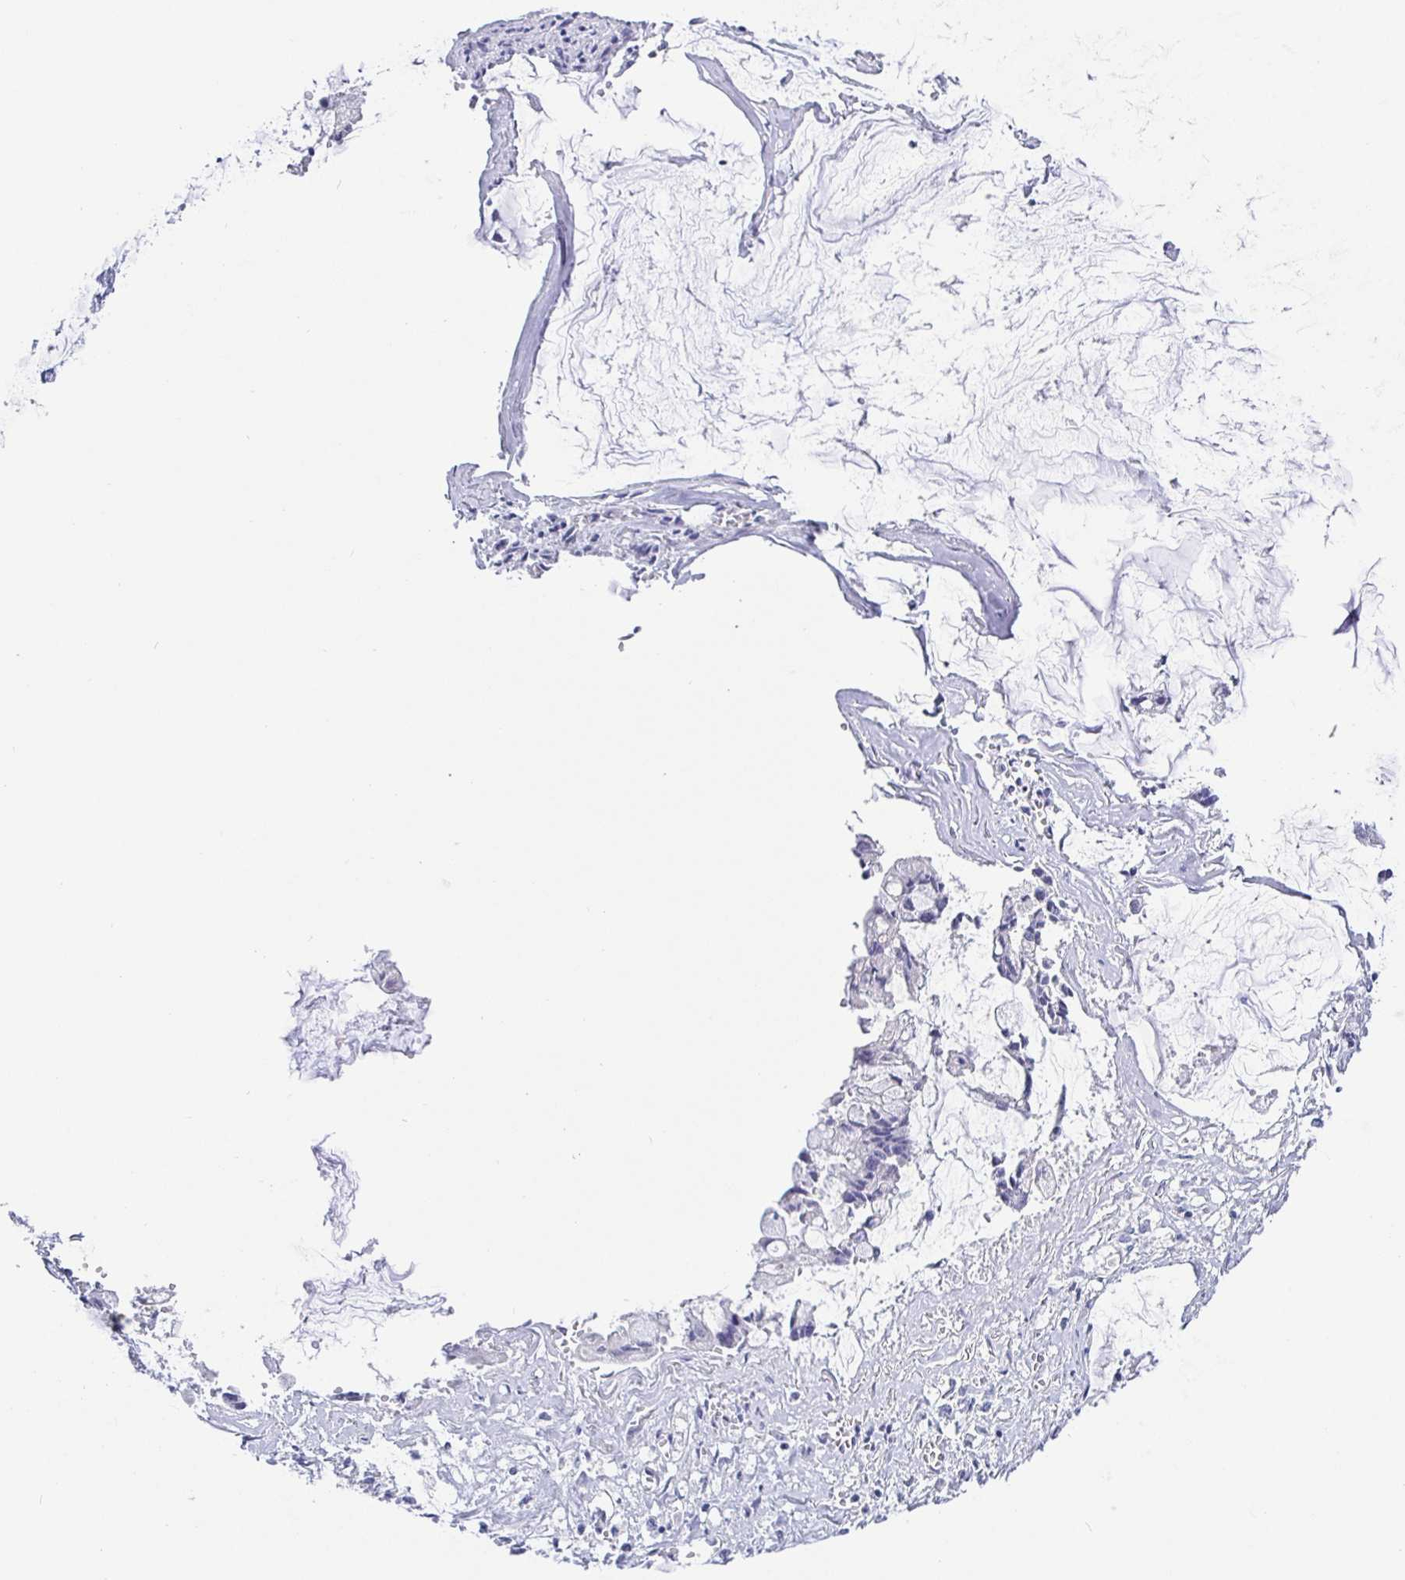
{"staining": {"intensity": "negative", "quantity": "none", "location": "none"}, "tissue": "ovarian cancer", "cell_type": "Tumor cells", "image_type": "cancer", "snomed": [{"axis": "morphology", "description": "Cystadenocarcinoma, mucinous, NOS"}, {"axis": "topography", "description": "Ovary"}], "caption": "This histopathology image is of ovarian cancer stained with IHC to label a protein in brown with the nuclei are counter-stained blue. There is no expression in tumor cells.", "gene": "SETD5", "patient": {"sex": "female", "age": 90}}